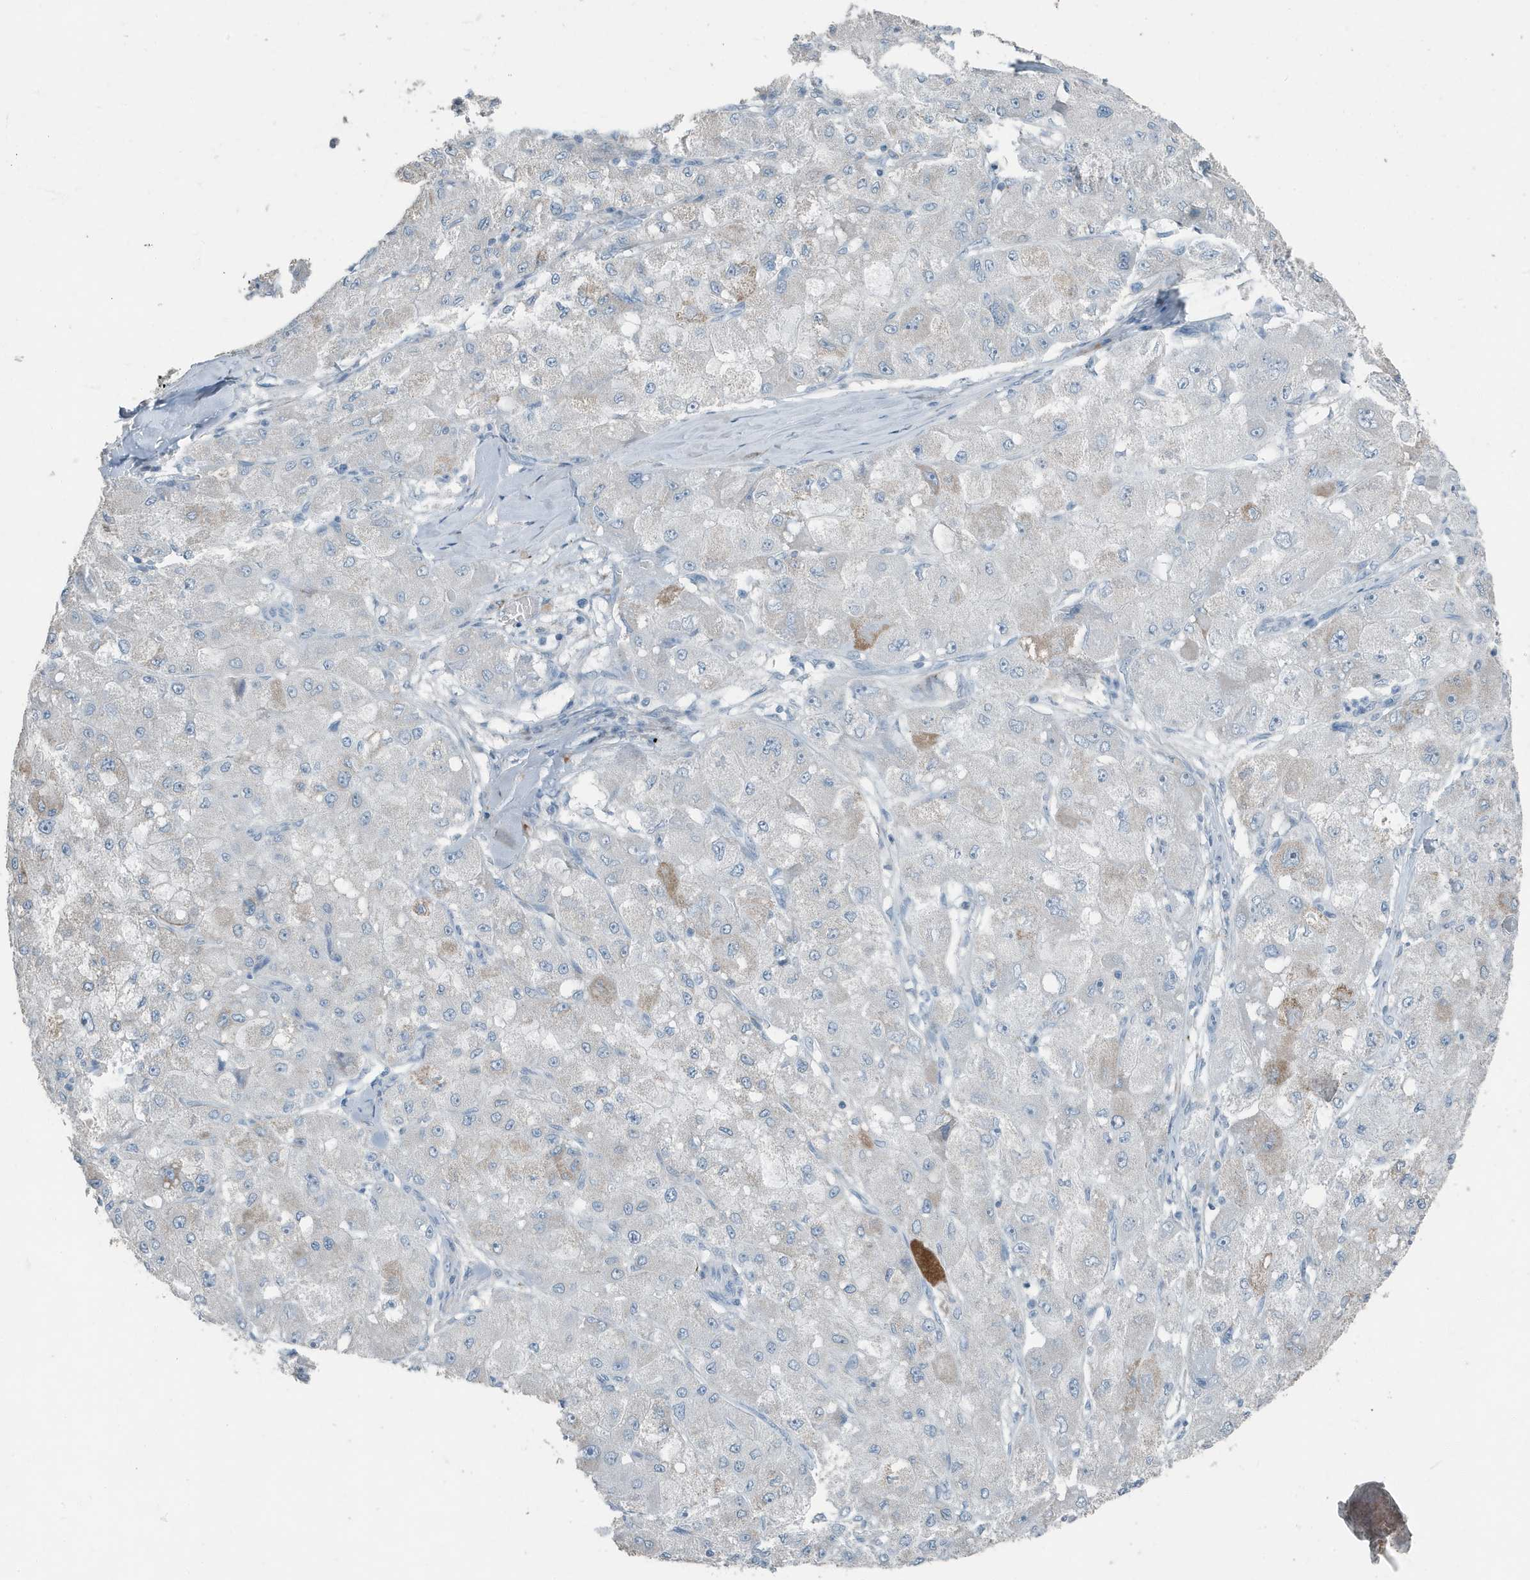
{"staining": {"intensity": "moderate", "quantity": "25%-75%", "location": "cytoplasmic/membranous"}, "tissue": "liver cancer", "cell_type": "Tumor cells", "image_type": "cancer", "snomed": [{"axis": "morphology", "description": "Carcinoma, Hepatocellular, NOS"}, {"axis": "topography", "description": "Liver"}], "caption": "This micrograph displays liver cancer stained with immunohistochemistry (IHC) to label a protein in brown. The cytoplasmic/membranous of tumor cells show moderate positivity for the protein. Nuclei are counter-stained blue.", "gene": "FAM162A", "patient": {"sex": "male", "age": 80}}